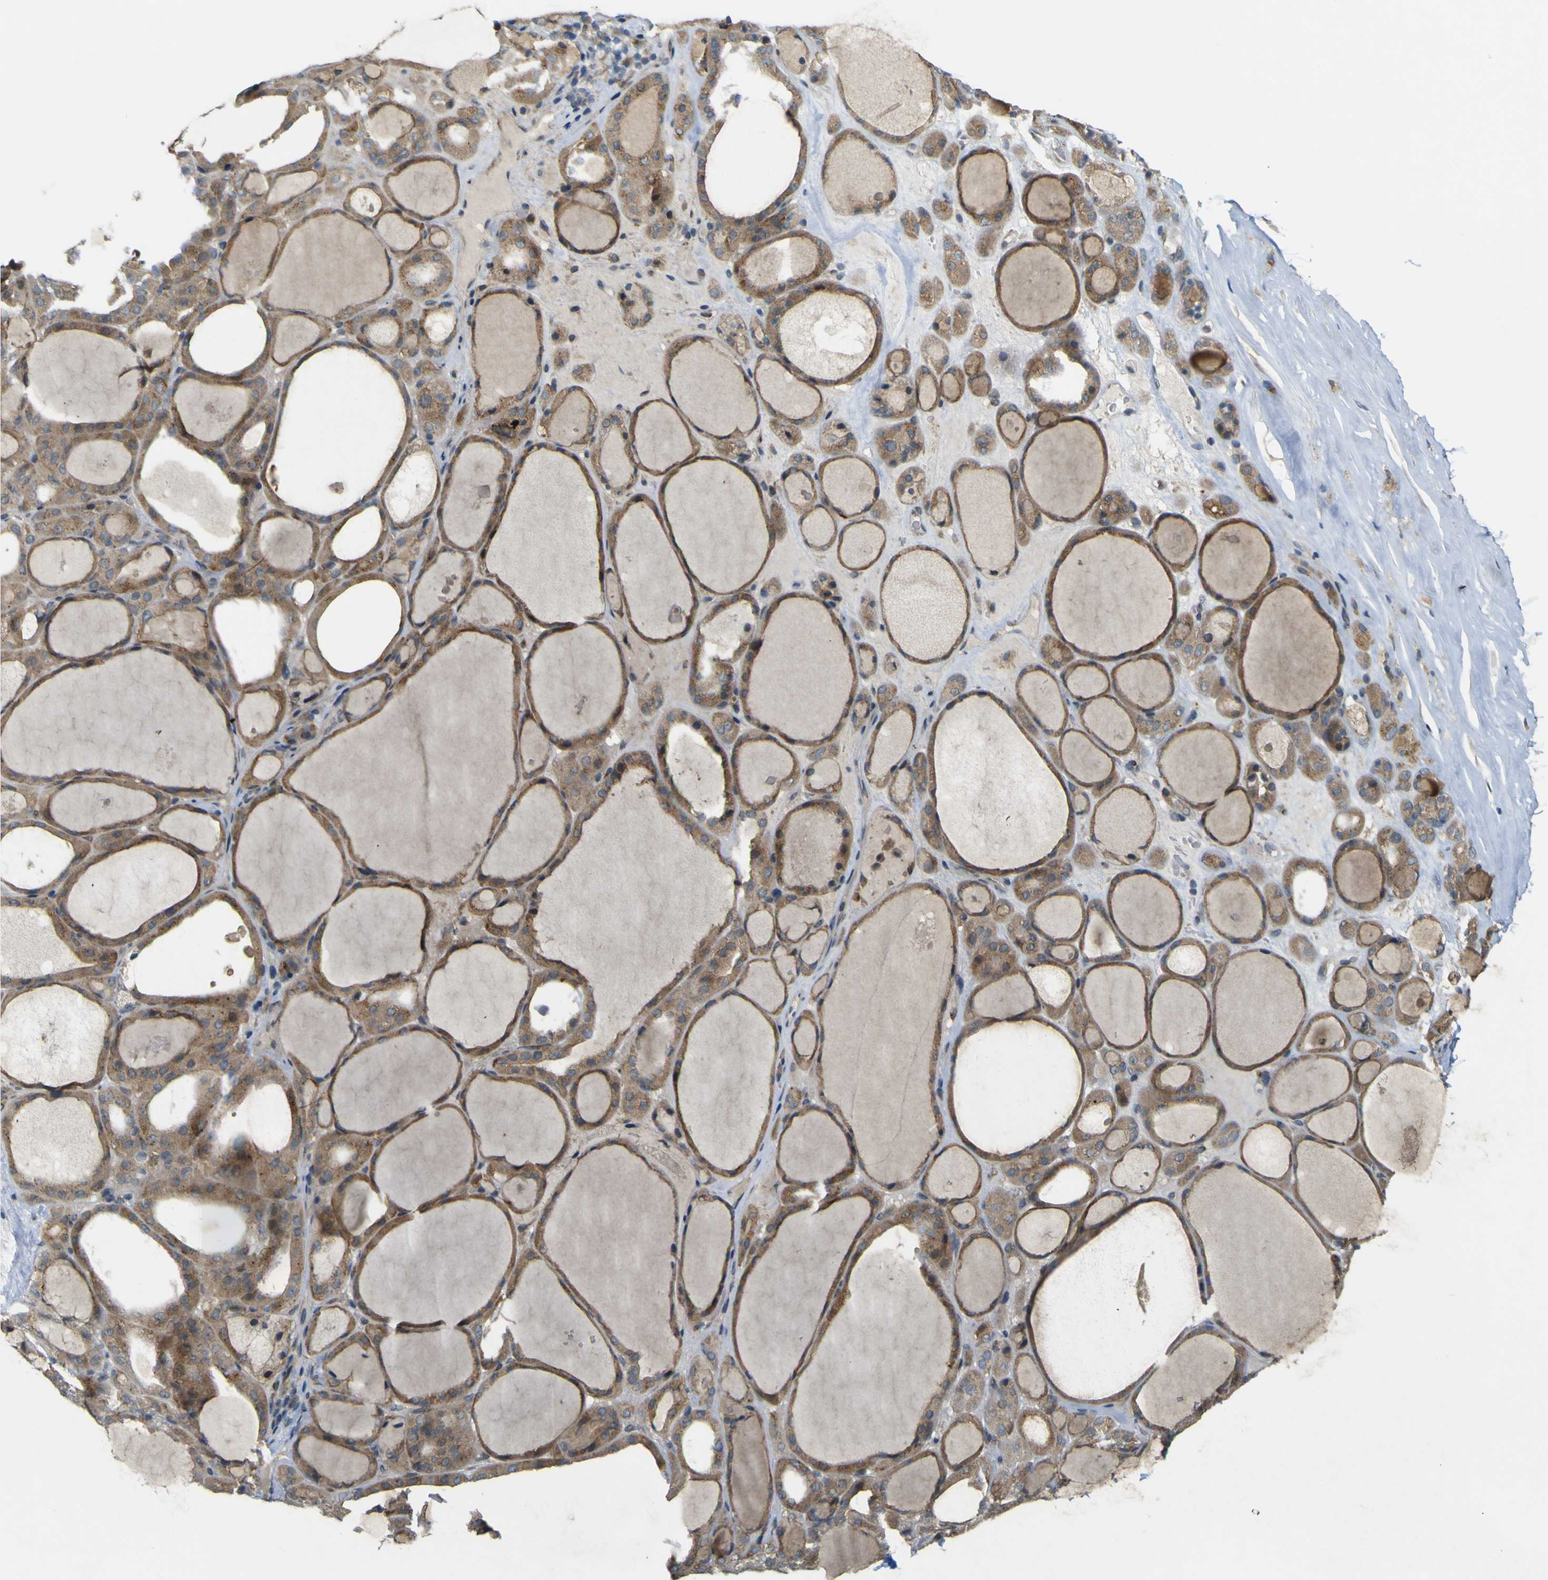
{"staining": {"intensity": "moderate", "quantity": ">75%", "location": "cytoplasmic/membranous"}, "tissue": "thyroid gland", "cell_type": "Glandular cells", "image_type": "normal", "snomed": [{"axis": "morphology", "description": "Normal tissue, NOS"}, {"axis": "morphology", "description": "Carcinoma, NOS"}, {"axis": "topography", "description": "Thyroid gland"}], "caption": "DAB immunohistochemical staining of unremarkable human thyroid gland reveals moderate cytoplasmic/membranous protein positivity in approximately >75% of glandular cells.", "gene": "IGF2R", "patient": {"sex": "female", "age": 86}}